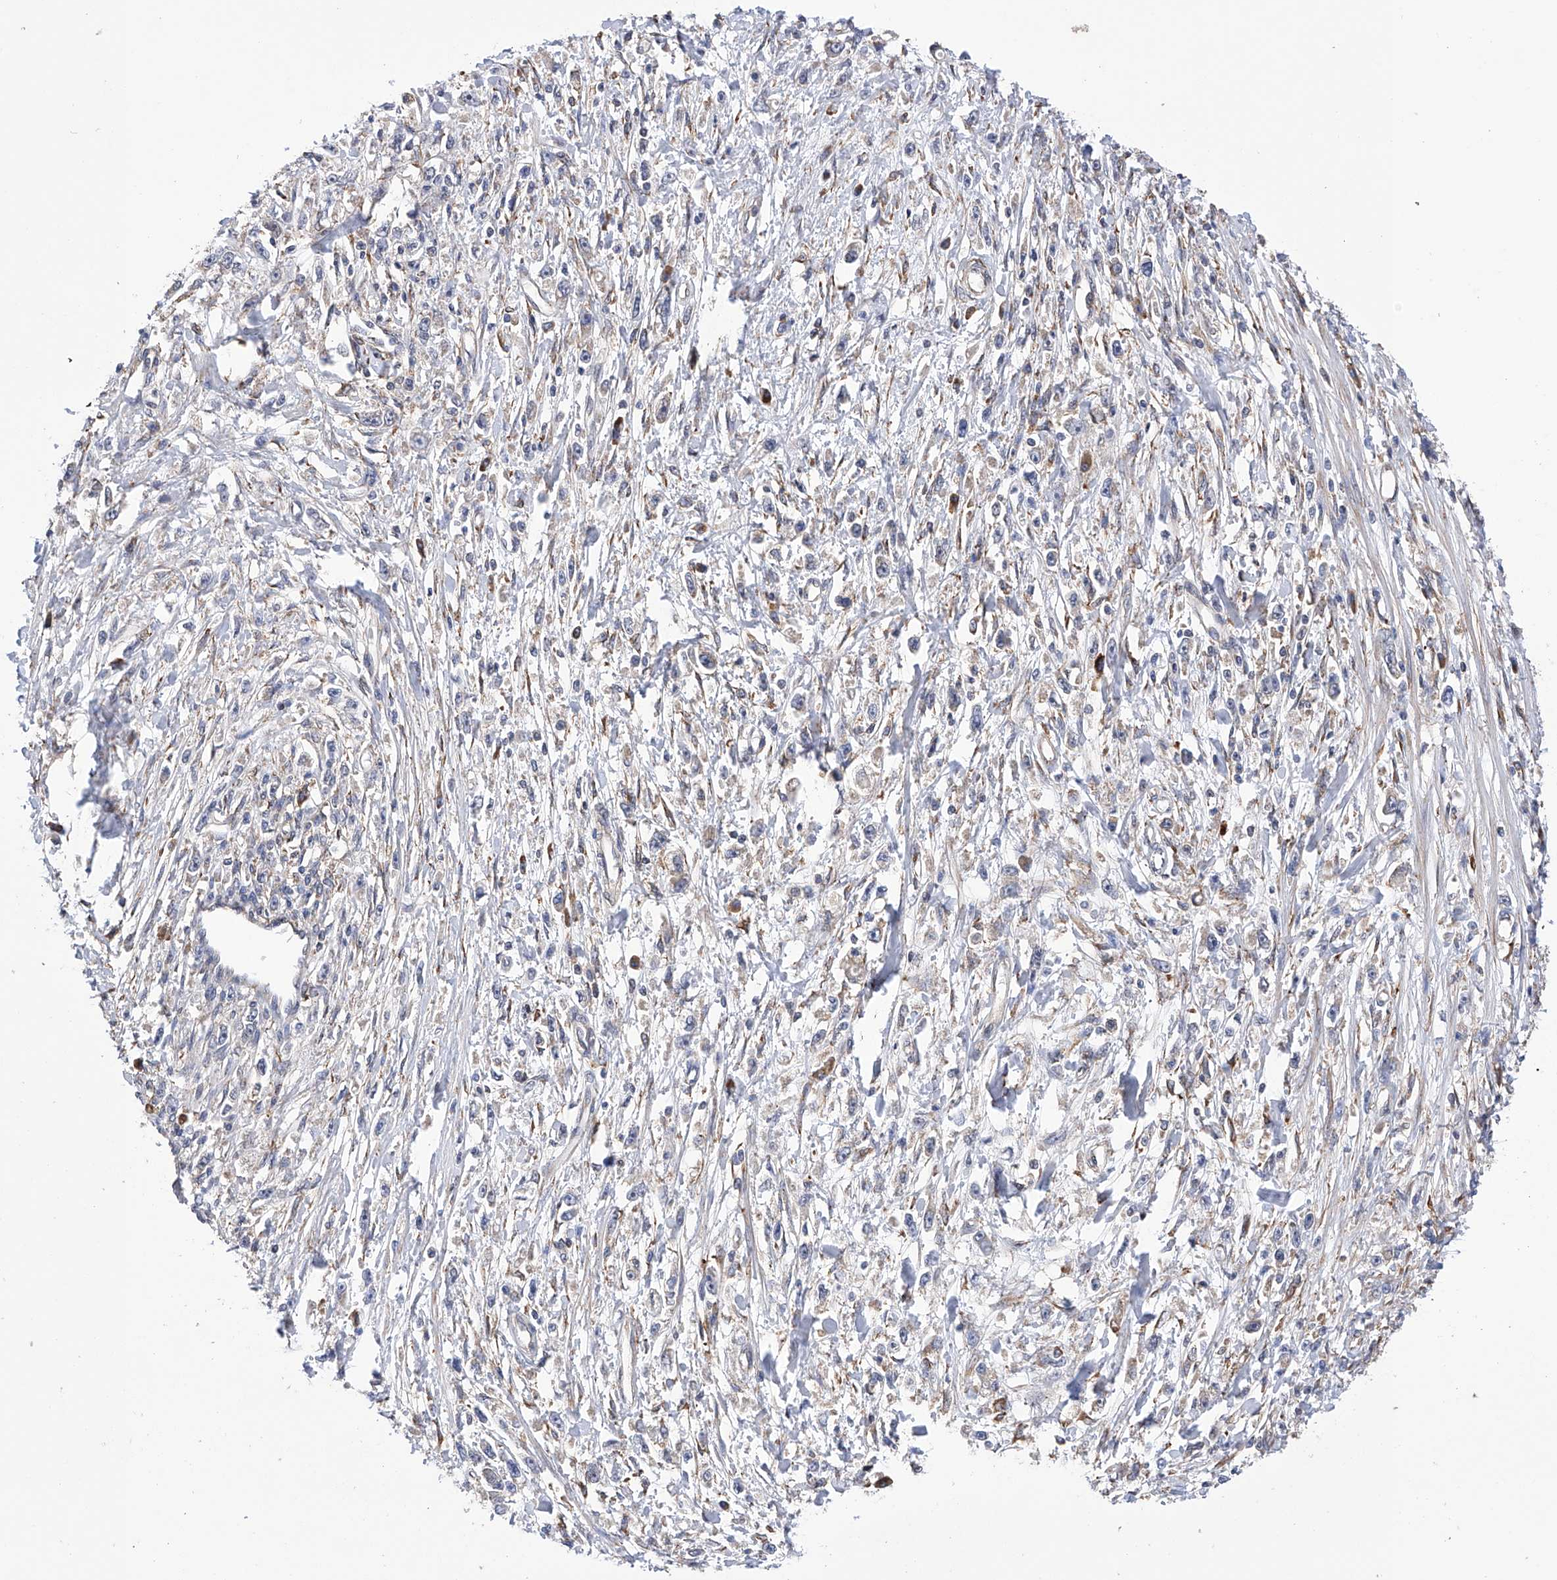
{"staining": {"intensity": "negative", "quantity": "none", "location": "none"}, "tissue": "stomach cancer", "cell_type": "Tumor cells", "image_type": "cancer", "snomed": [{"axis": "morphology", "description": "Adenocarcinoma, NOS"}, {"axis": "topography", "description": "Stomach"}], "caption": "The micrograph shows no staining of tumor cells in stomach adenocarcinoma.", "gene": "DNAH8", "patient": {"sex": "female", "age": 59}}